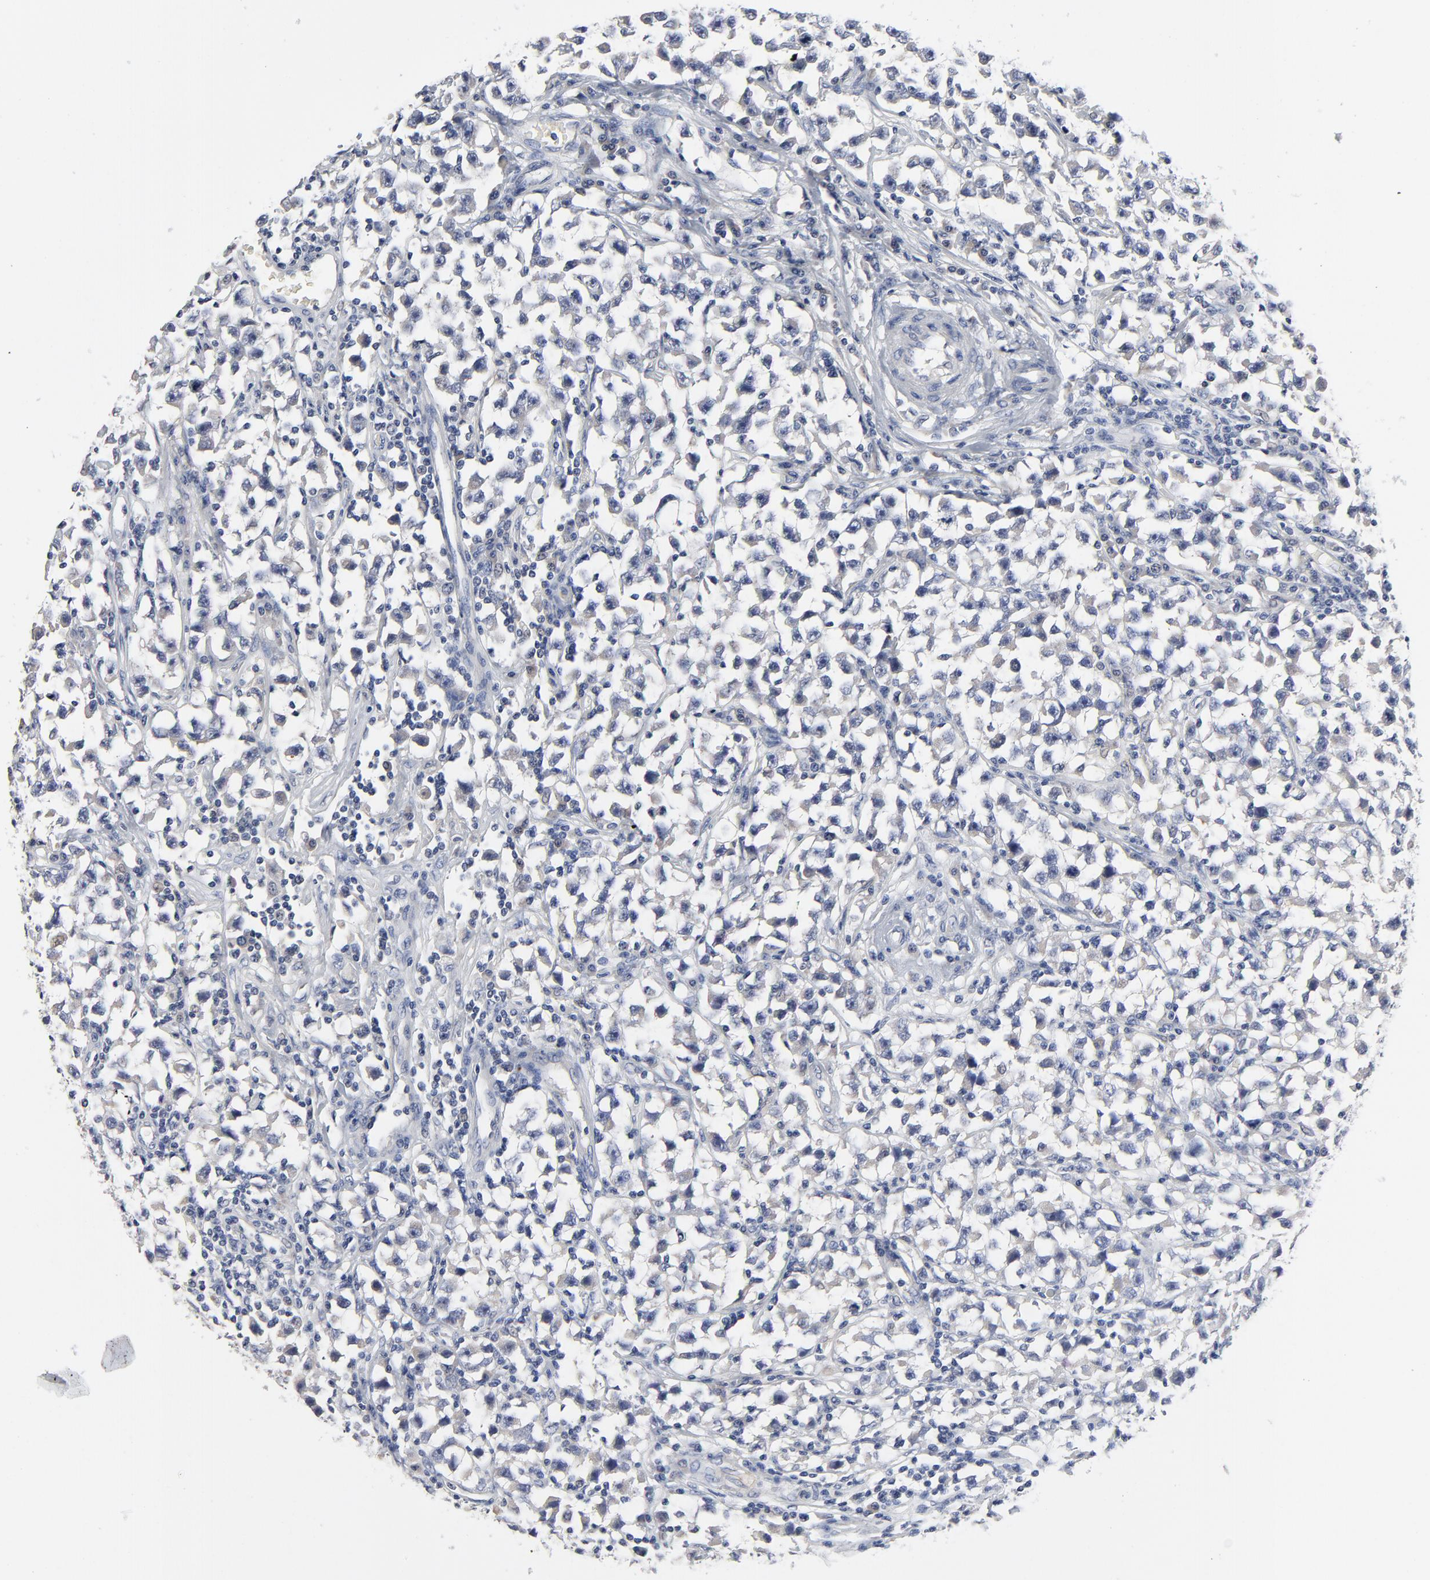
{"staining": {"intensity": "negative", "quantity": "none", "location": "none"}, "tissue": "testis cancer", "cell_type": "Tumor cells", "image_type": "cancer", "snomed": [{"axis": "morphology", "description": "Seminoma, NOS"}, {"axis": "topography", "description": "Testis"}], "caption": "Immunohistochemical staining of testis cancer displays no significant positivity in tumor cells.", "gene": "FBXL5", "patient": {"sex": "male", "age": 33}}